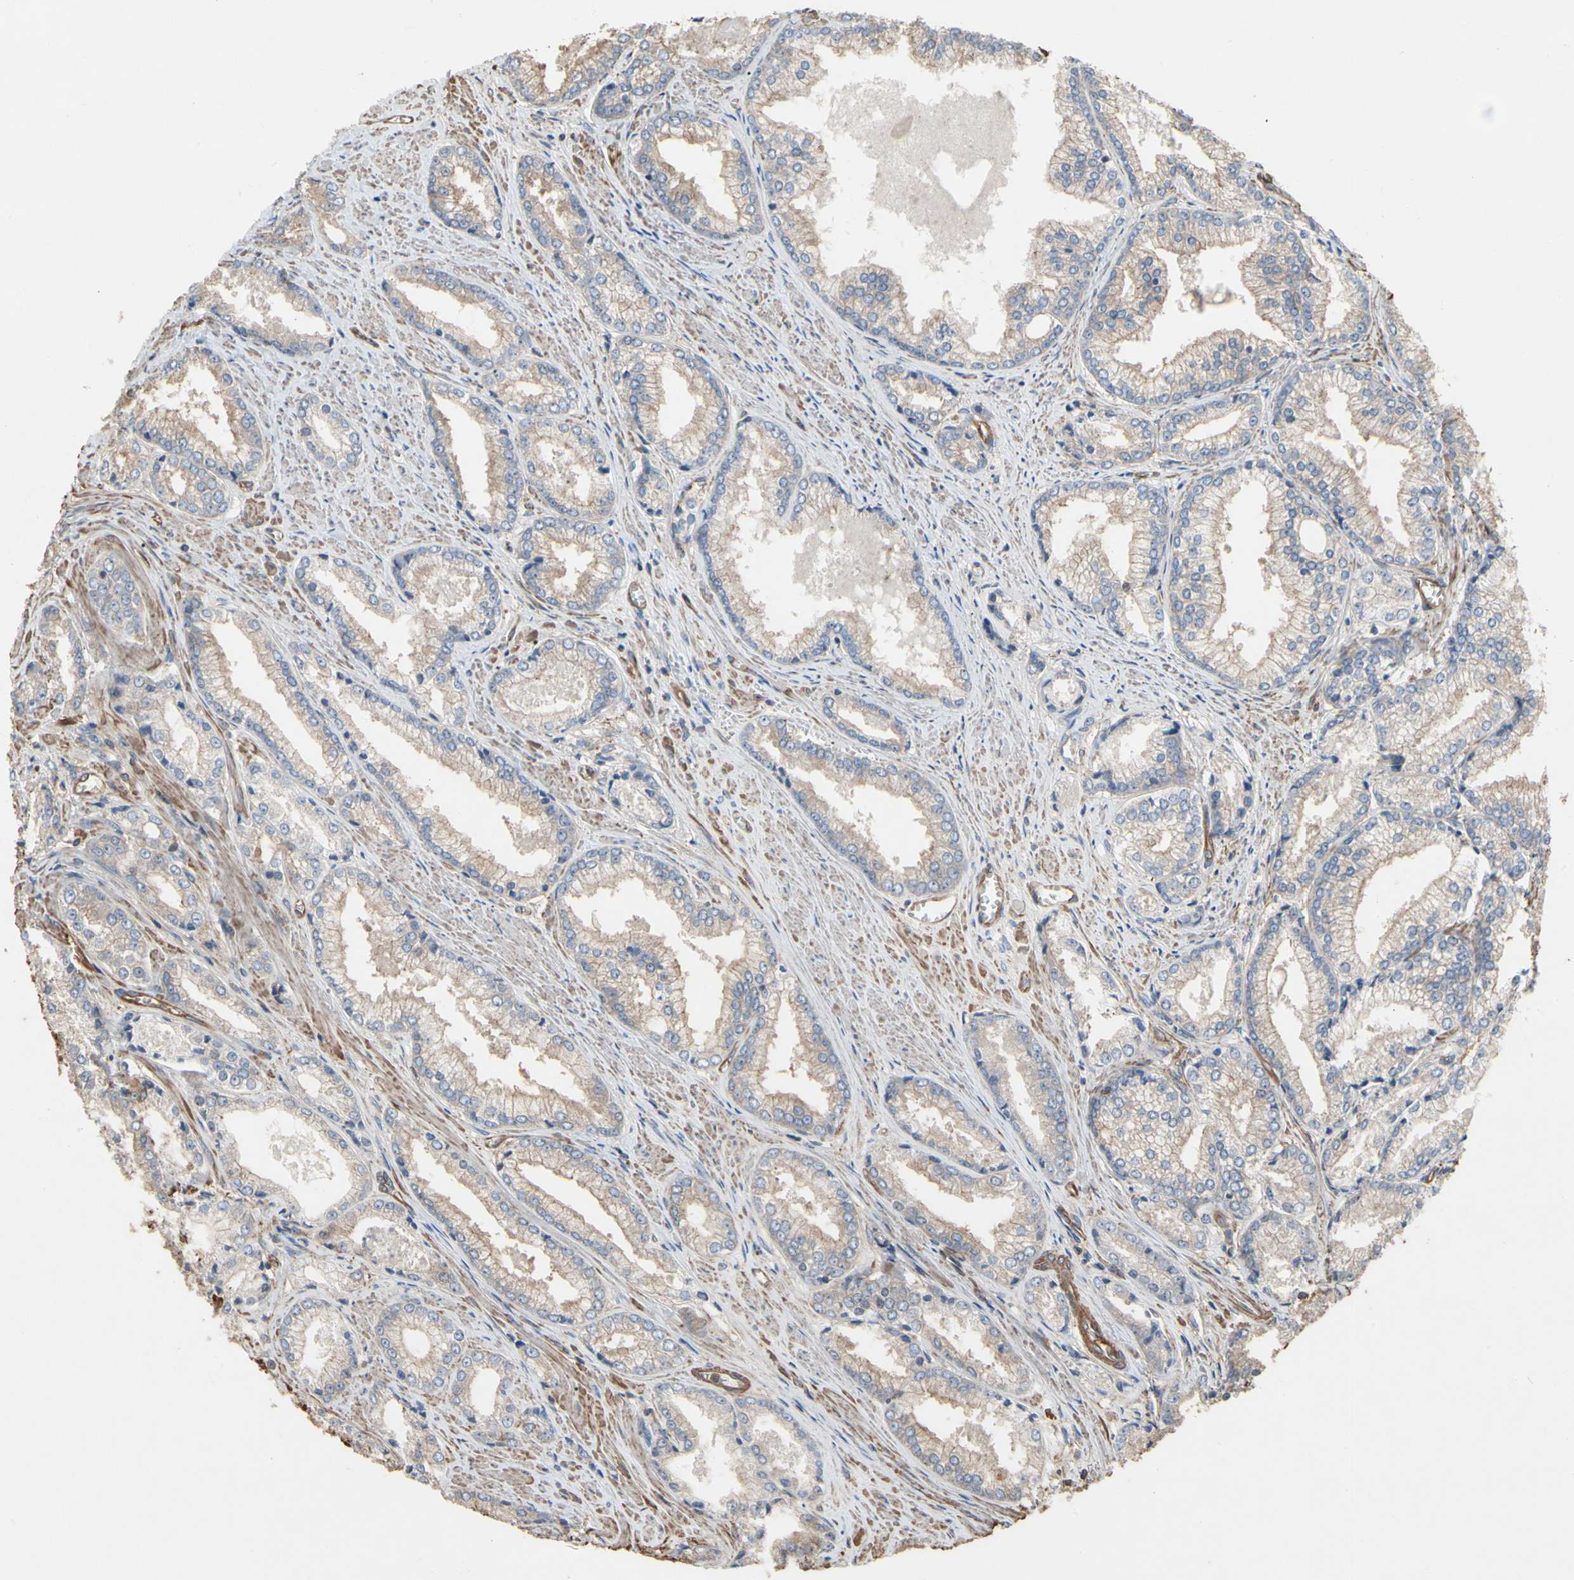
{"staining": {"intensity": "weak", "quantity": ">75%", "location": "cytoplasmic/membranous"}, "tissue": "prostate cancer", "cell_type": "Tumor cells", "image_type": "cancer", "snomed": [{"axis": "morphology", "description": "Adenocarcinoma, Low grade"}, {"axis": "topography", "description": "Prostate"}], "caption": "IHC (DAB) staining of prostate cancer exhibits weak cytoplasmic/membranous protein expression in approximately >75% of tumor cells.", "gene": "PDZK1", "patient": {"sex": "male", "age": 64}}